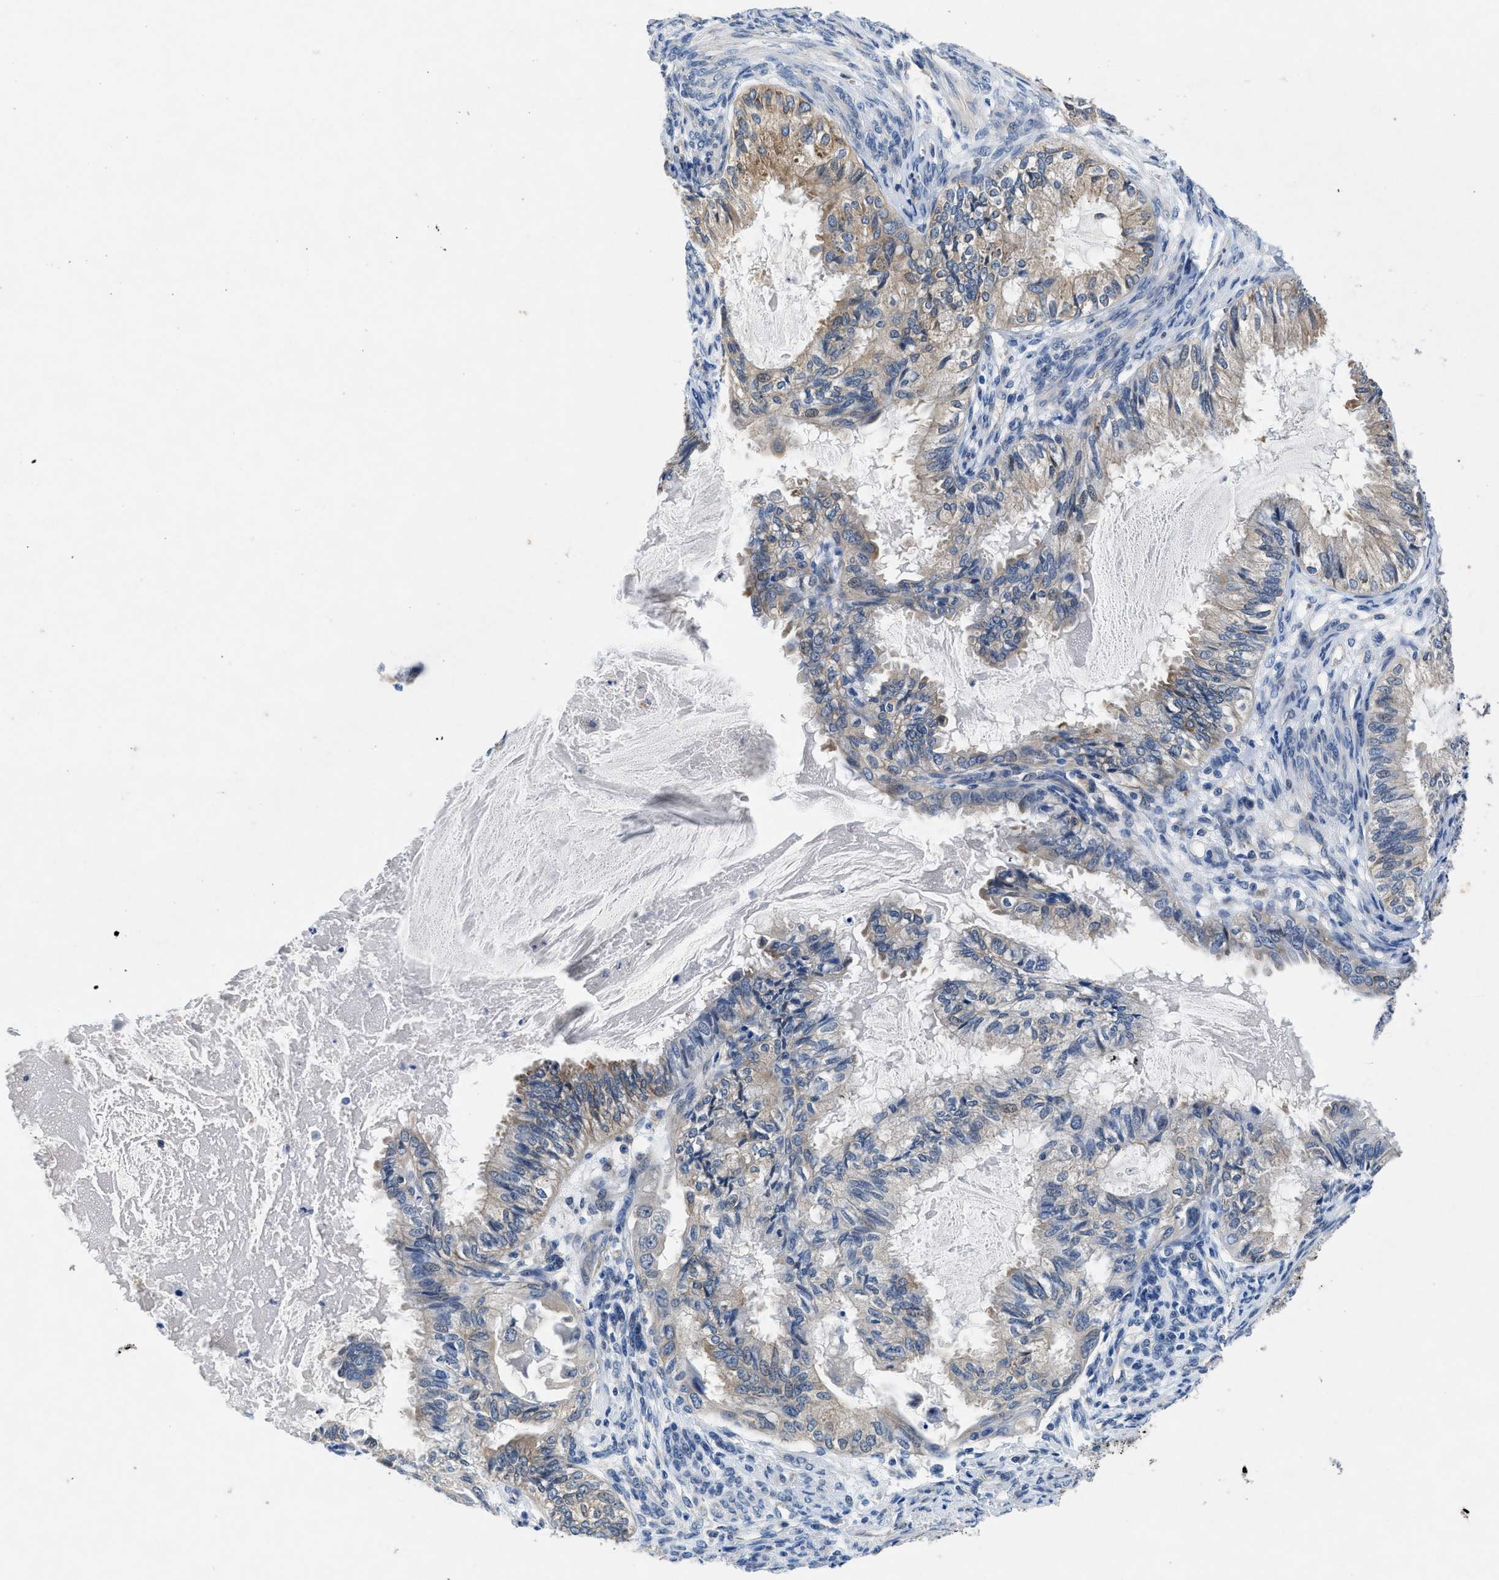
{"staining": {"intensity": "moderate", "quantity": "<25%", "location": "cytoplasmic/membranous"}, "tissue": "cervical cancer", "cell_type": "Tumor cells", "image_type": "cancer", "snomed": [{"axis": "morphology", "description": "Normal tissue, NOS"}, {"axis": "morphology", "description": "Adenocarcinoma, NOS"}, {"axis": "topography", "description": "Cervix"}, {"axis": "topography", "description": "Endometrium"}], "caption": "Immunohistochemistry histopathology image of neoplastic tissue: adenocarcinoma (cervical) stained using immunohistochemistry shows low levels of moderate protein expression localized specifically in the cytoplasmic/membranous of tumor cells, appearing as a cytoplasmic/membranous brown color.", "gene": "COPS2", "patient": {"sex": "female", "age": 86}}